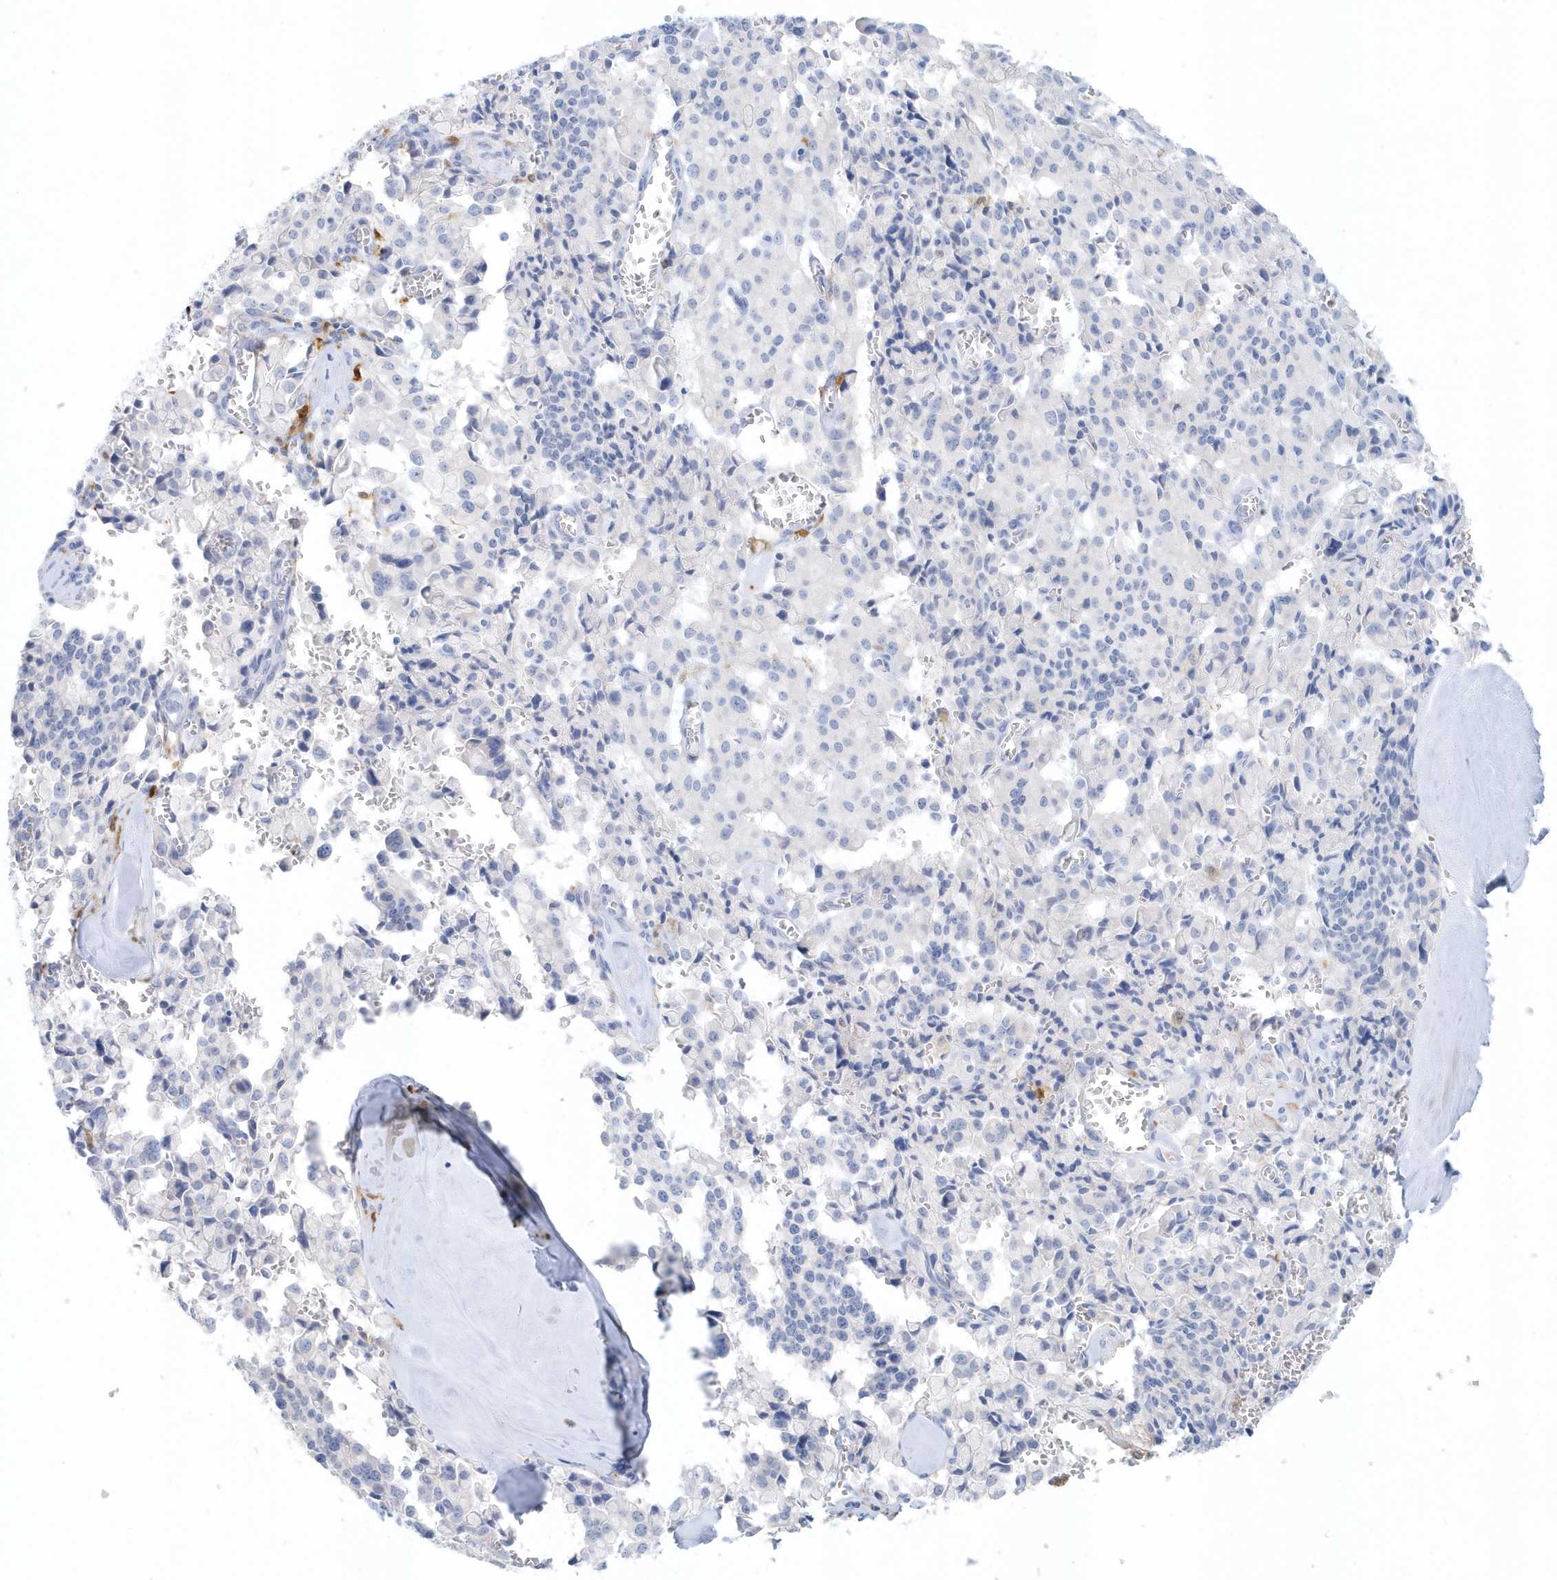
{"staining": {"intensity": "negative", "quantity": "none", "location": "none"}, "tissue": "pancreatic cancer", "cell_type": "Tumor cells", "image_type": "cancer", "snomed": [{"axis": "morphology", "description": "Adenocarcinoma, NOS"}, {"axis": "topography", "description": "Pancreas"}], "caption": "Protein analysis of pancreatic cancer (adenocarcinoma) displays no significant positivity in tumor cells.", "gene": "FAM98A", "patient": {"sex": "male", "age": 65}}